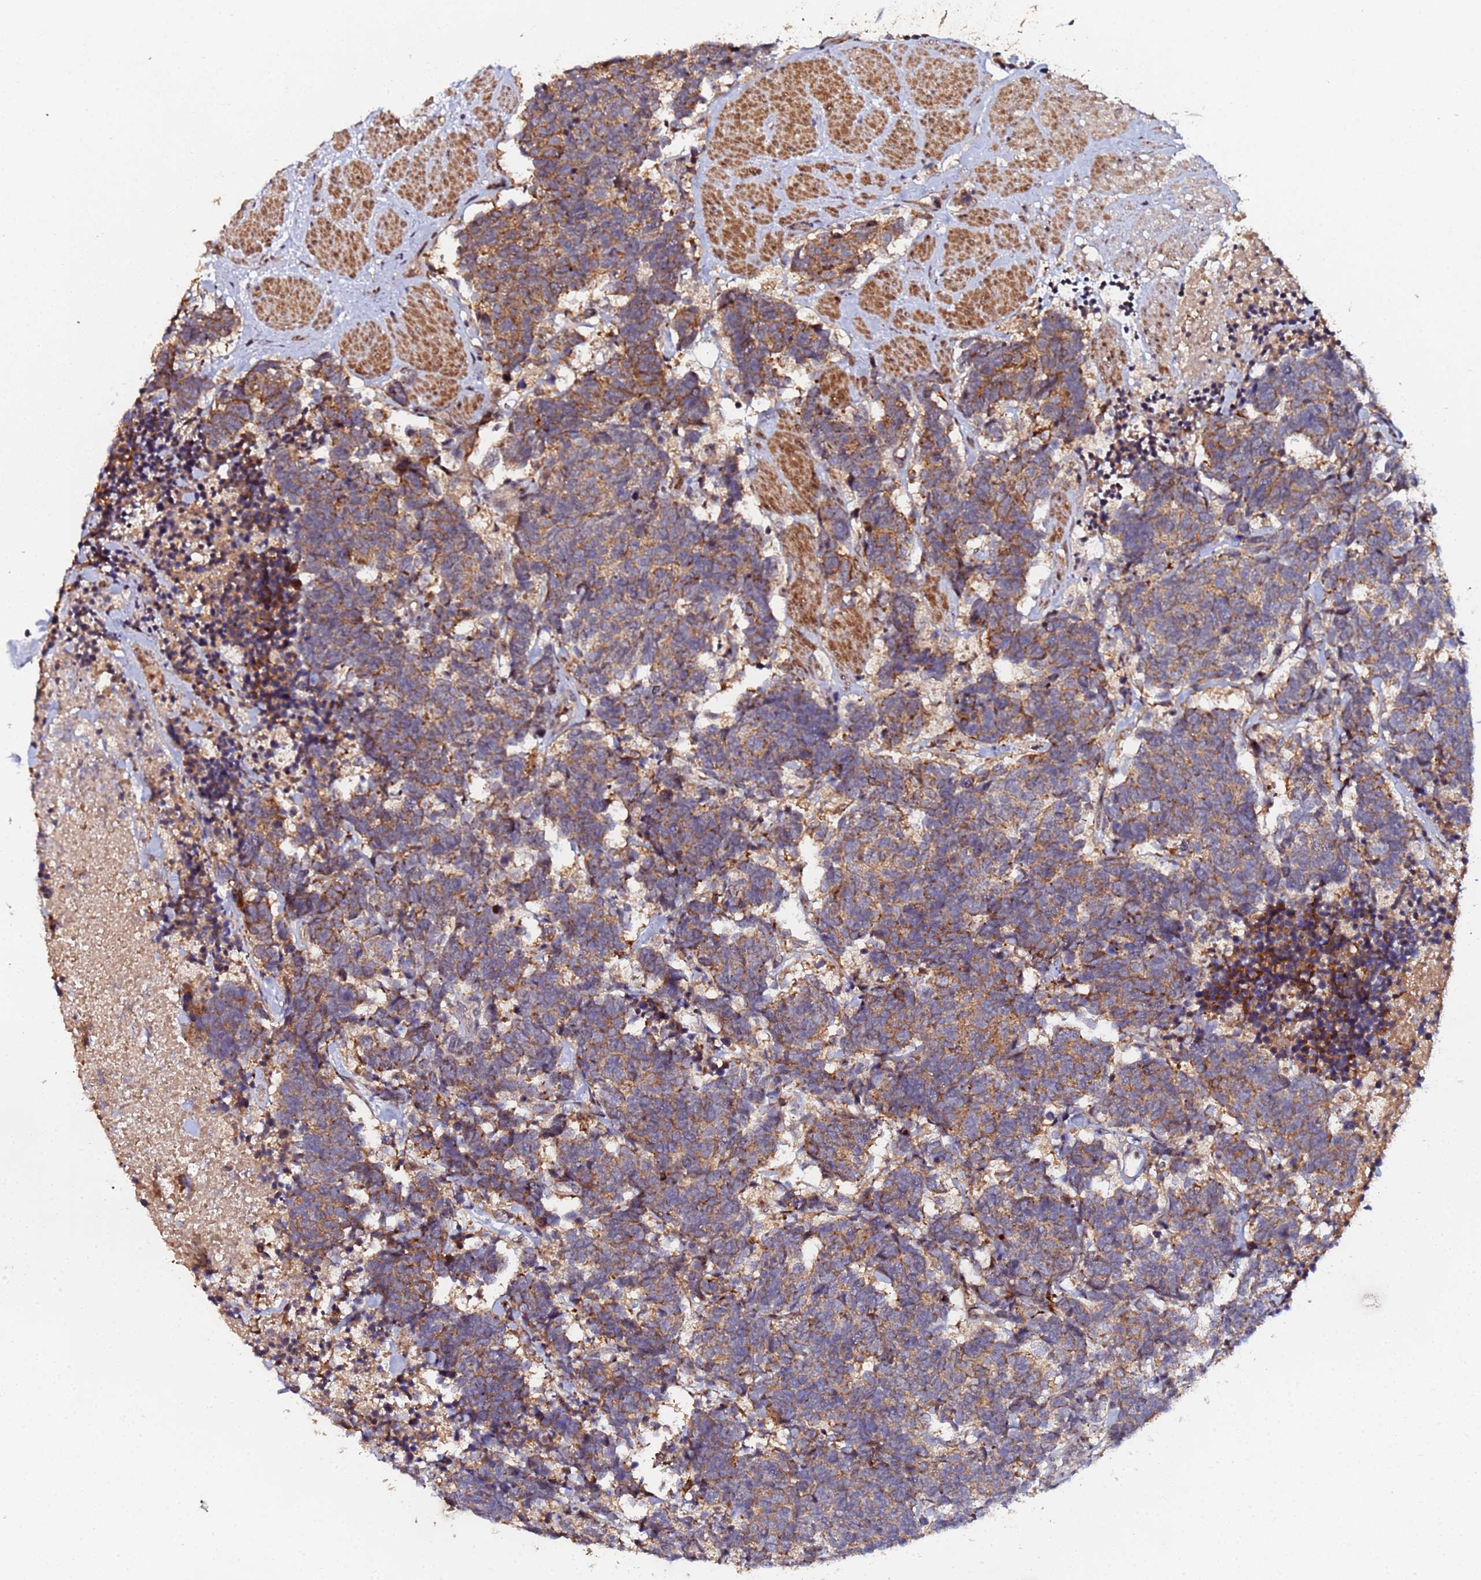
{"staining": {"intensity": "moderate", "quantity": ">75%", "location": "cytoplasmic/membranous"}, "tissue": "carcinoid", "cell_type": "Tumor cells", "image_type": "cancer", "snomed": [{"axis": "morphology", "description": "Carcinoma, NOS"}, {"axis": "morphology", "description": "Carcinoid, malignant, NOS"}, {"axis": "topography", "description": "Prostate"}], "caption": "Immunohistochemistry of human carcinoid displays medium levels of moderate cytoplasmic/membranous staining in approximately >75% of tumor cells. (brown staining indicates protein expression, while blue staining denotes nuclei).", "gene": "OSER1", "patient": {"sex": "male", "age": 57}}